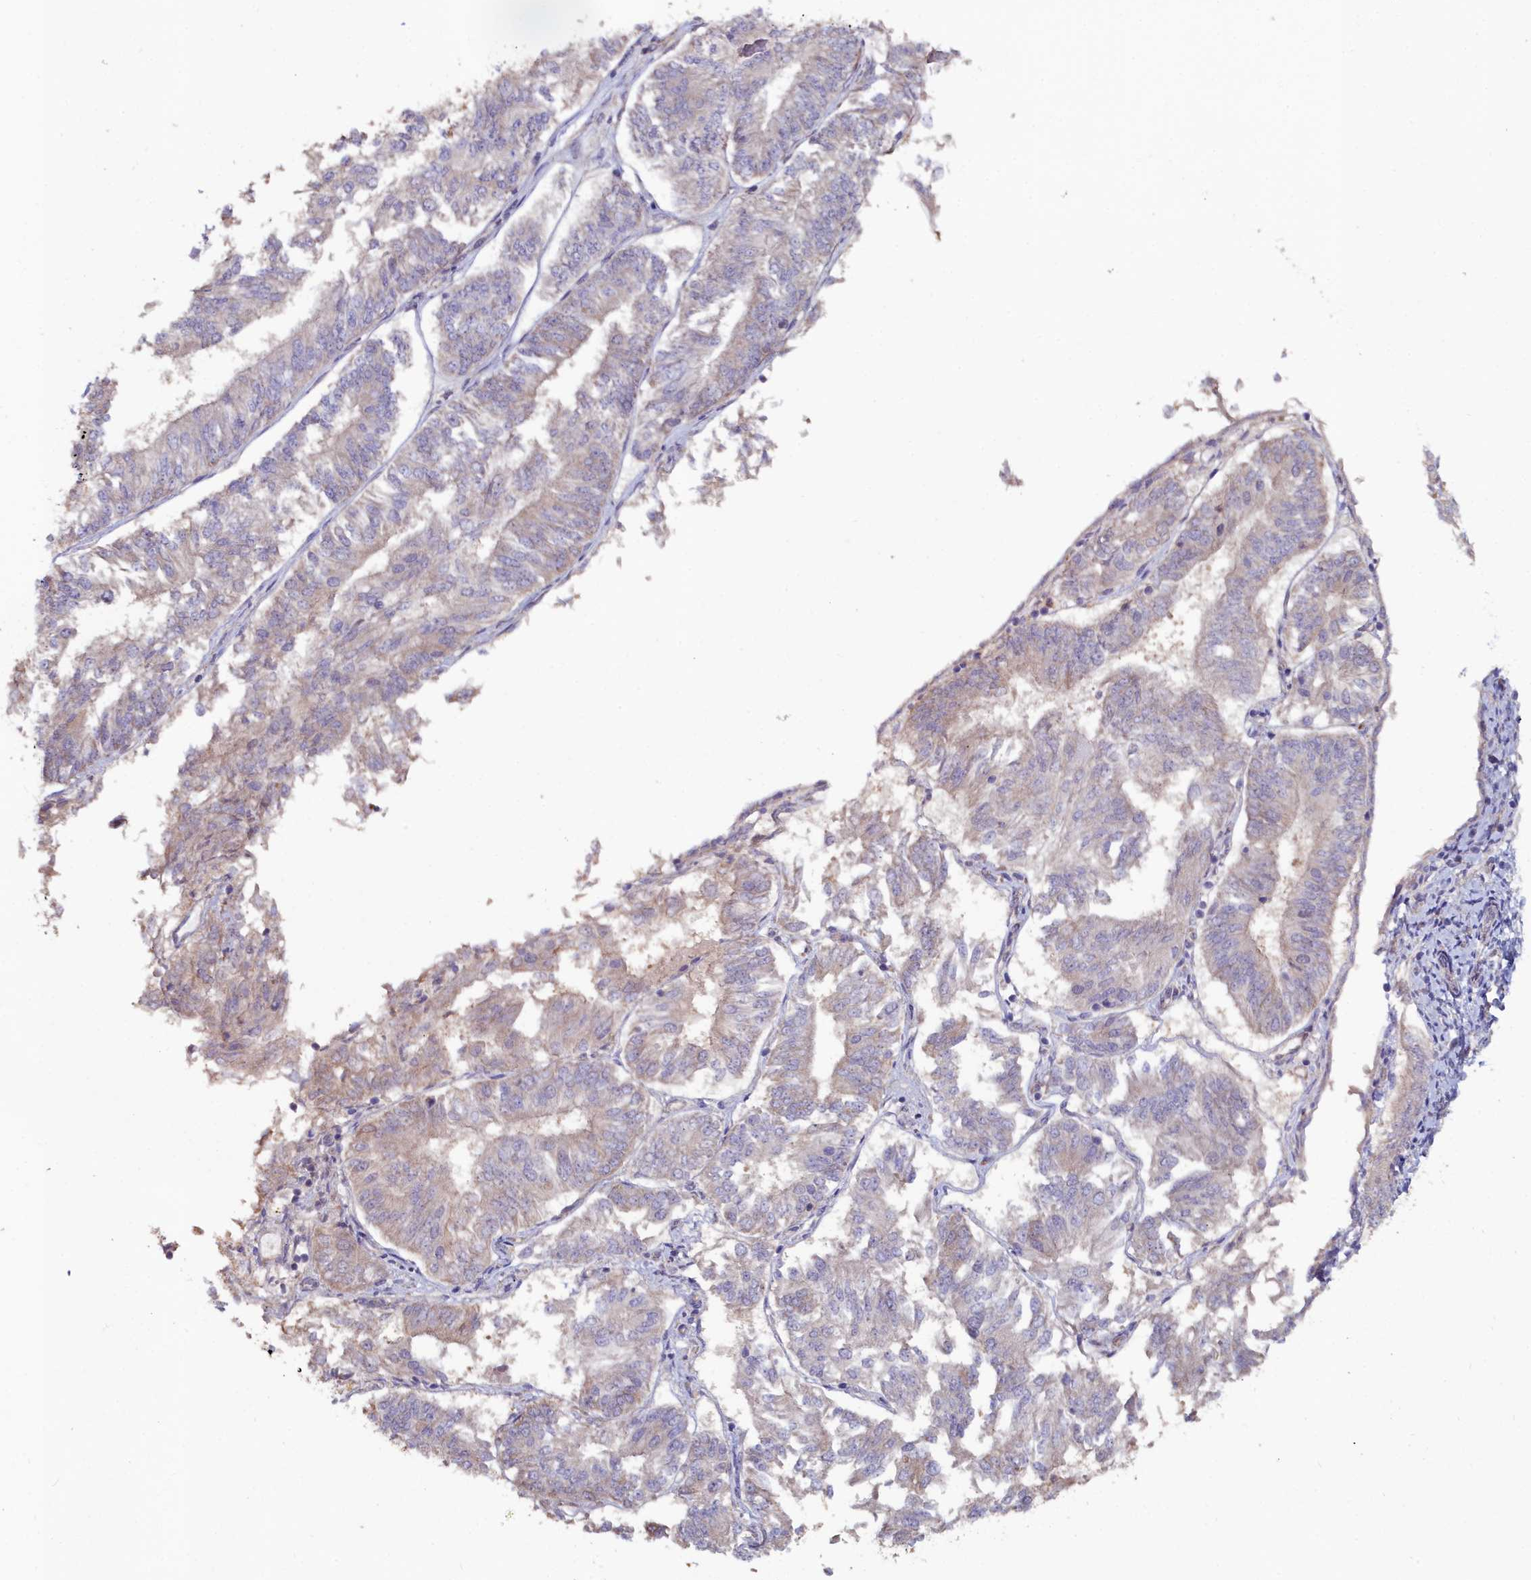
{"staining": {"intensity": "weak", "quantity": "<25%", "location": "cytoplasmic/membranous"}, "tissue": "endometrial cancer", "cell_type": "Tumor cells", "image_type": "cancer", "snomed": [{"axis": "morphology", "description": "Adenocarcinoma, NOS"}, {"axis": "topography", "description": "Endometrium"}], "caption": "Tumor cells show no significant protein staining in endometrial adenocarcinoma. (Immunohistochemistry (ihc), brightfield microscopy, high magnification).", "gene": "C4orf19", "patient": {"sex": "female", "age": 58}}